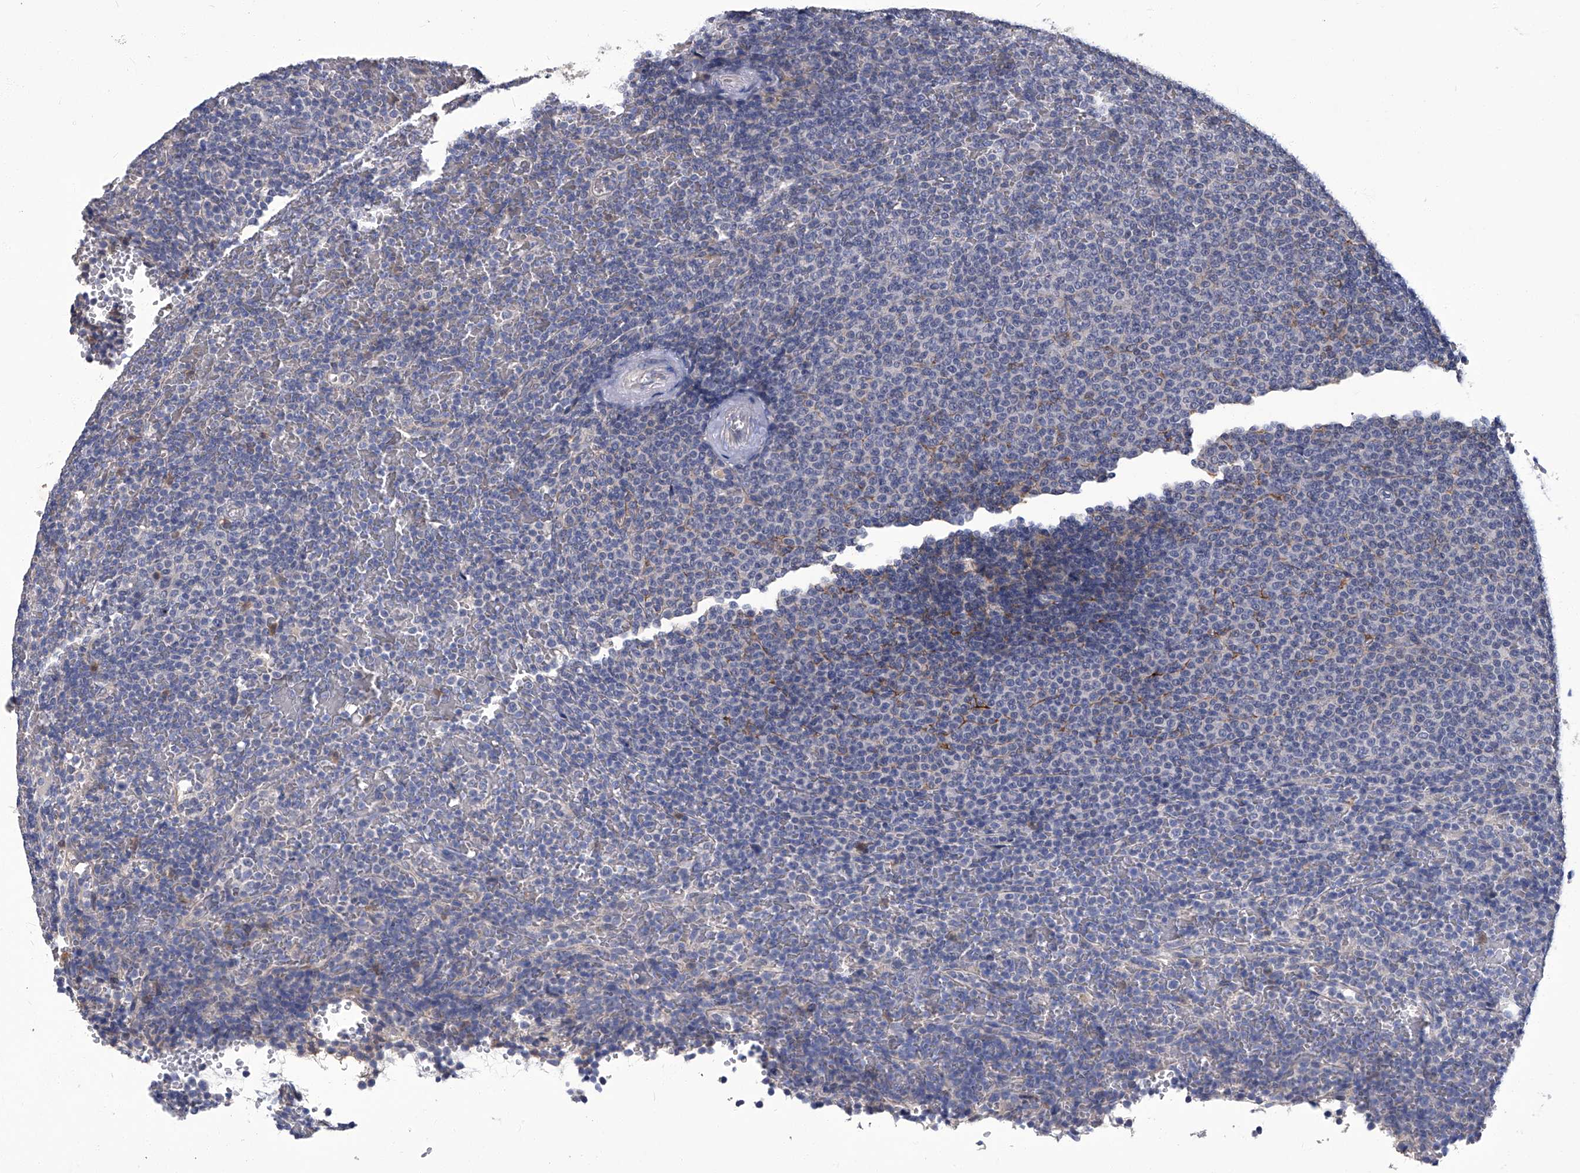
{"staining": {"intensity": "negative", "quantity": "none", "location": "none"}, "tissue": "lymphoma", "cell_type": "Tumor cells", "image_type": "cancer", "snomed": [{"axis": "morphology", "description": "Malignant lymphoma, non-Hodgkin's type, Low grade"}, {"axis": "topography", "description": "Spleen"}], "caption": "There is no significant staining in tumor cells of lymphoma.", "gene": "TGFBR1", "patient": {"sex": "female", "age": 77}}